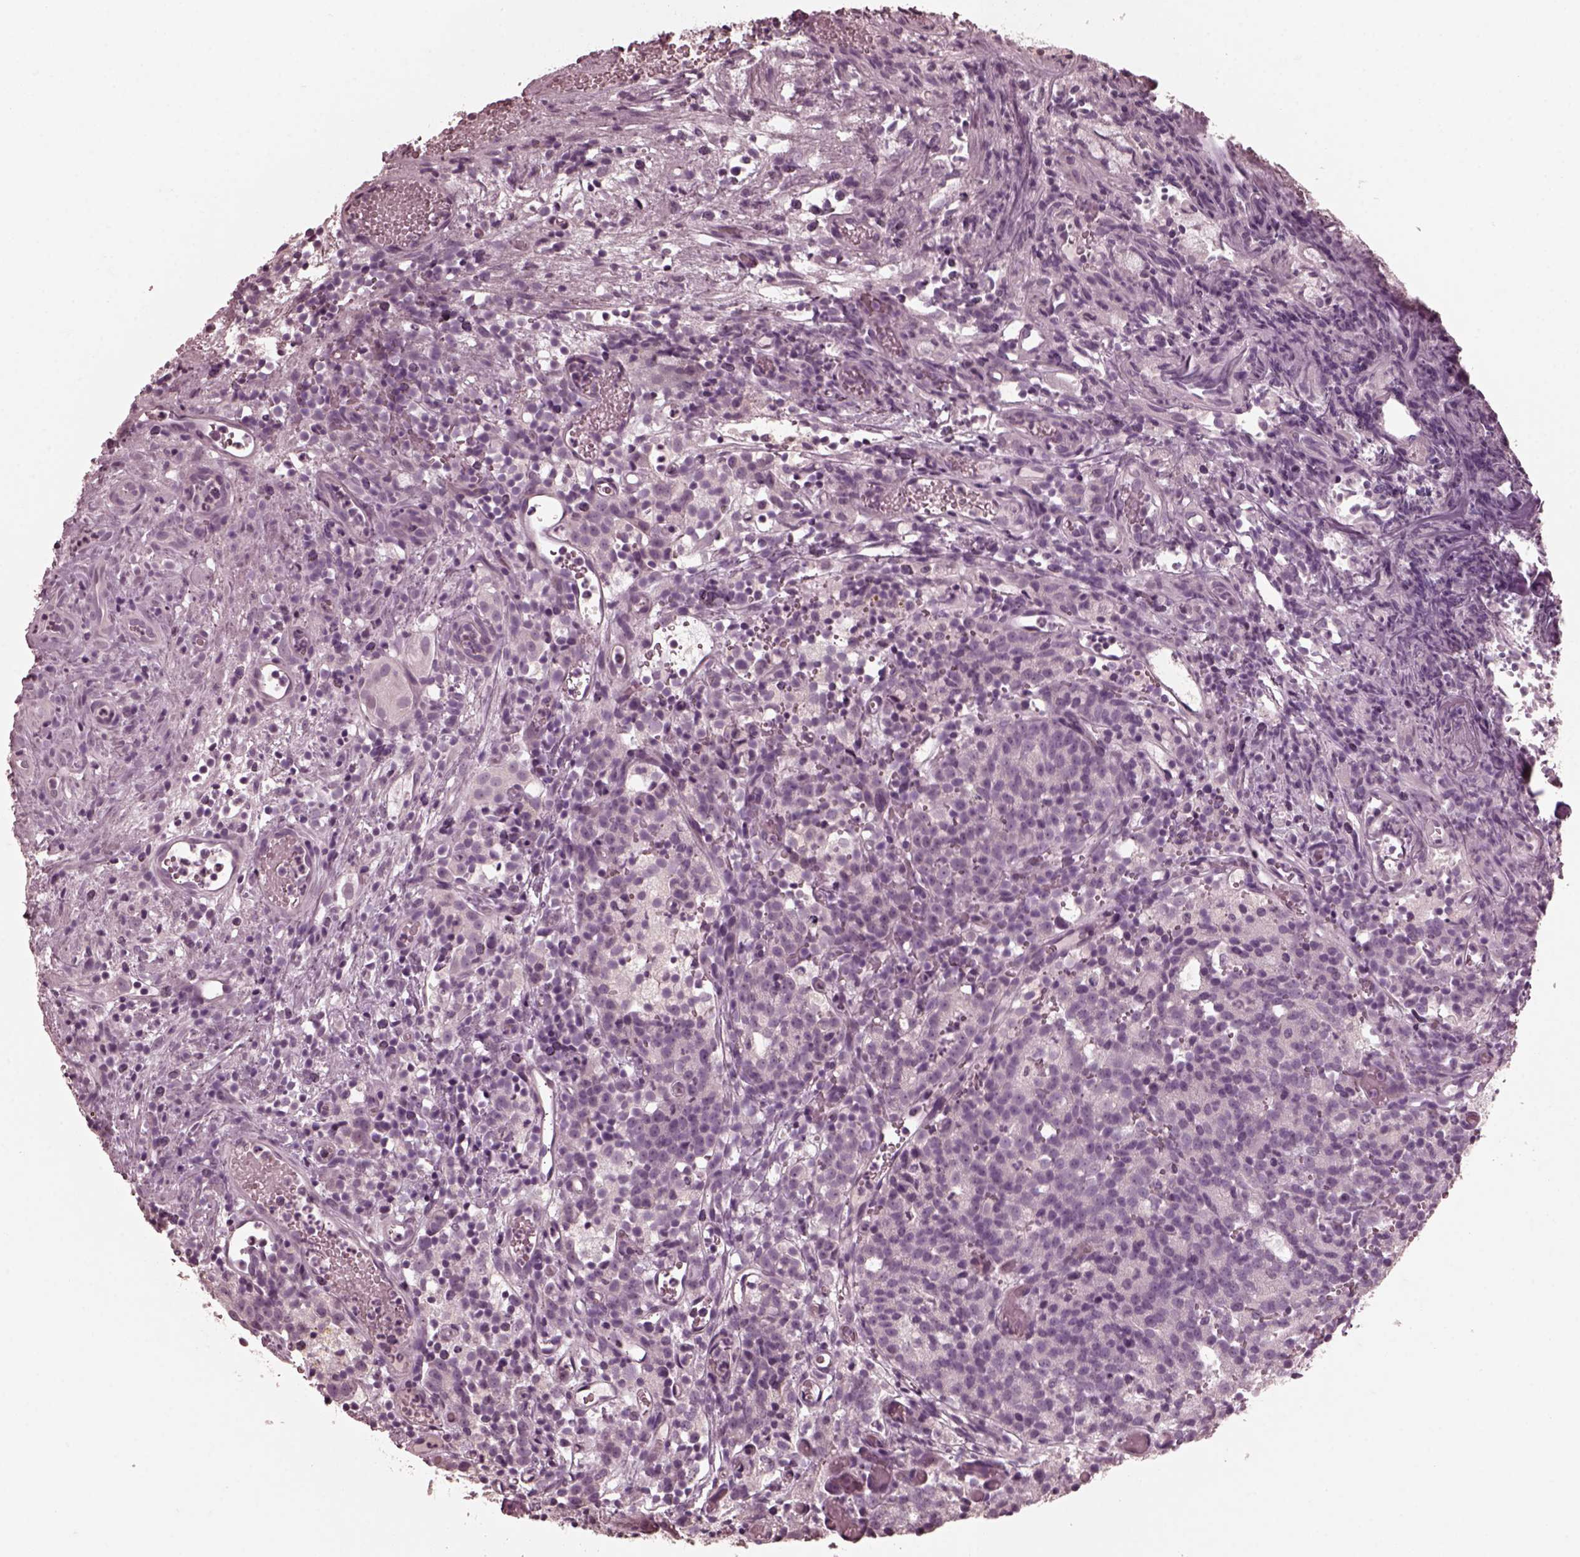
{"staining": {"intensity": "negative", "quantity": "none", "location": "none"}, "tissue": "prostate cancer", "cell_type": "Tumor cells", "image_type": "cancer", "snomed": [{"axis": "morphology", "description": "Adenocarcinoma, High grade"}, {"axis": "topography", "description": "Prostate"}], "caption": "The image demonstrates no staining of tumor cells in adenocarcinoma (high-grade) (prostate).", "gene": "CGA", "patient": {"sex": "male", "age": 53}}